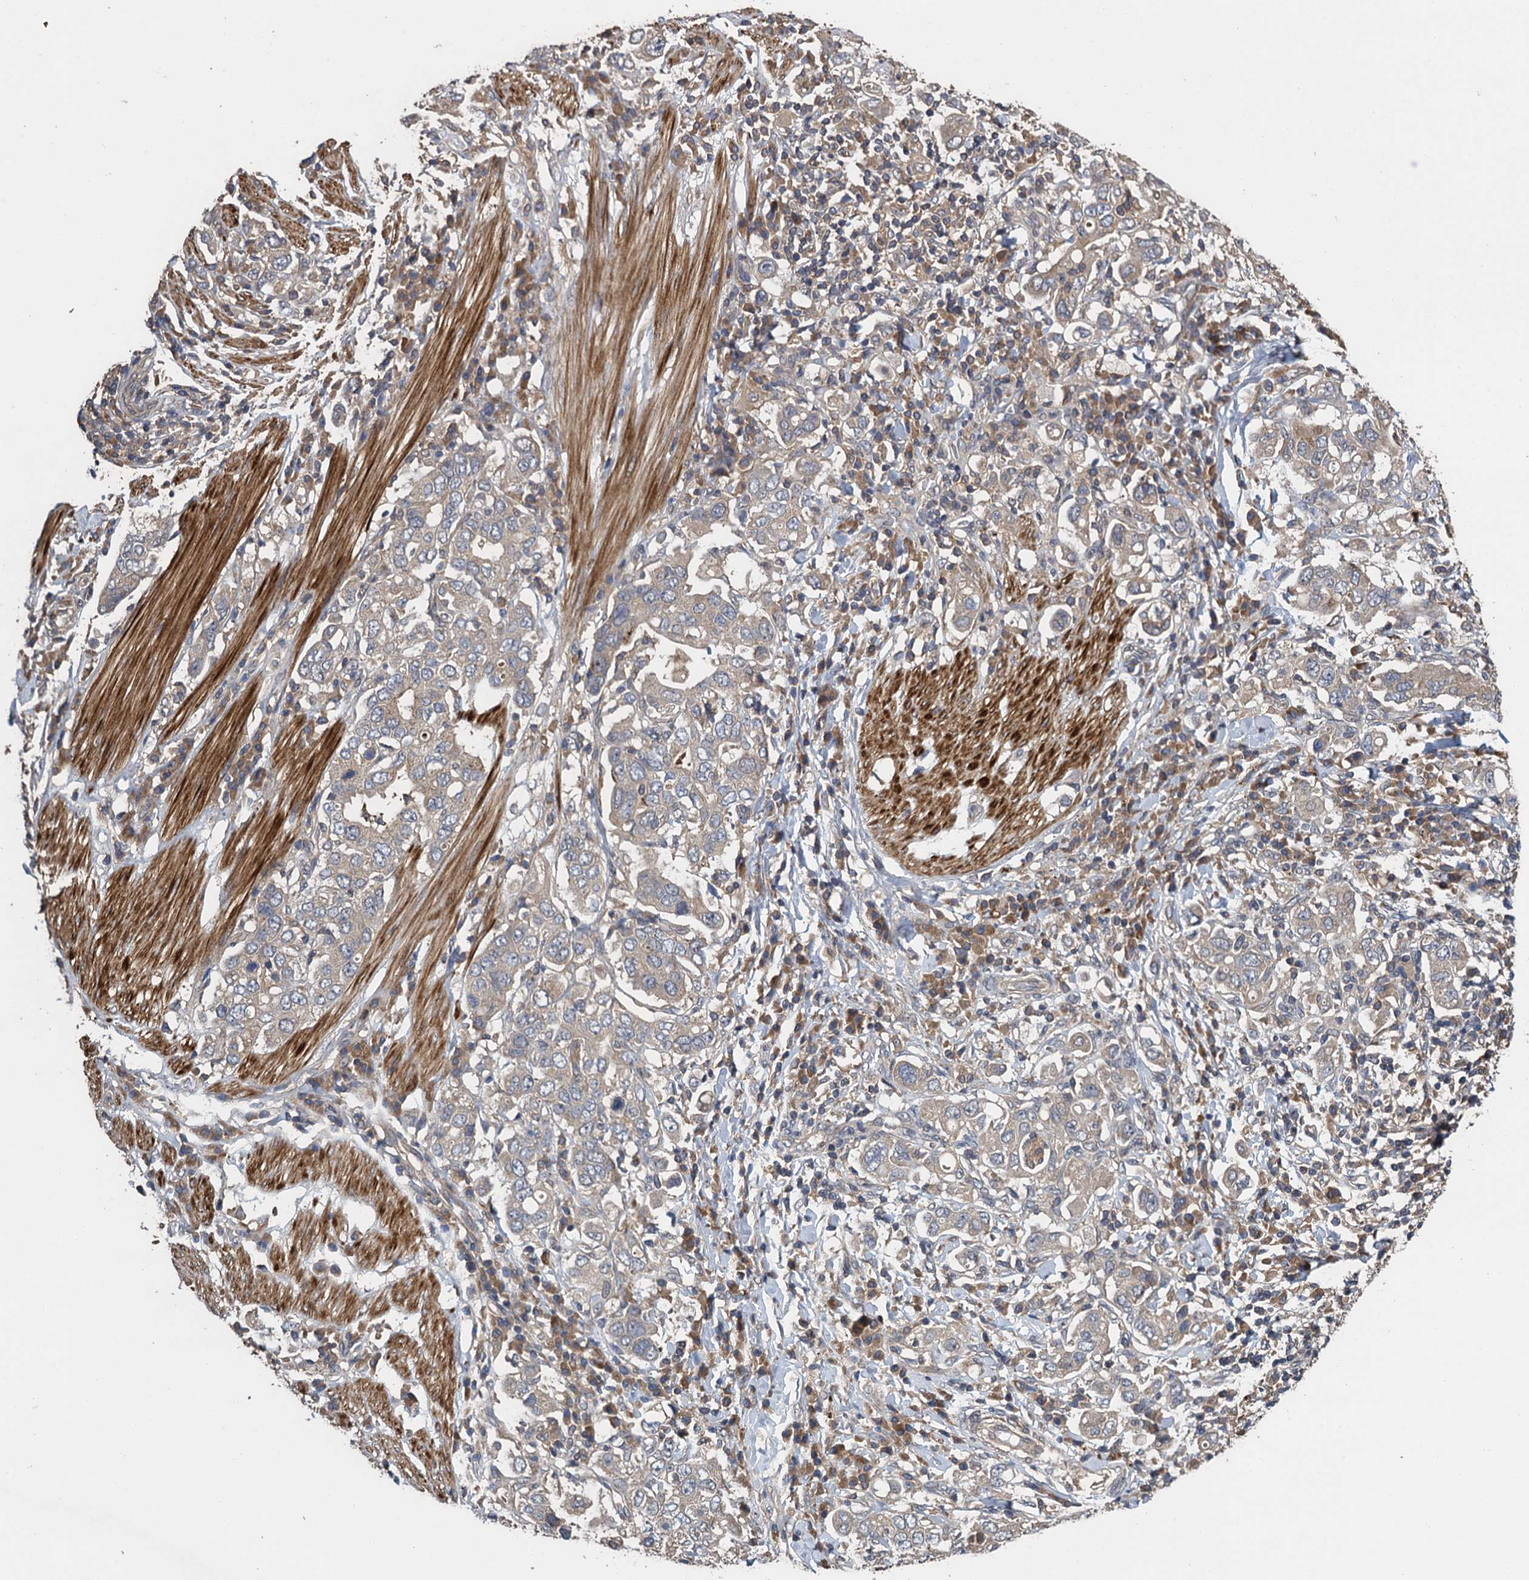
{"staining": {"intensity": "weak", "quantity": "<25%", "location": "cytoplasmic/membranous"}, "tissue": "stomach cancer", "cell_type": "Tumor cells", "image_type": "cancer", "snomed": [{"axis": "morphology", "description": "Adenocarcinoma, NOS"}, {"axis": "topography", "description": "Stomach, upper"}], "caption": "Tumor cells show no significant protein expression in stomach adenocarcinoma.", "gene": "CNTN5", "patient": {"sex": "male", "age": 62}}